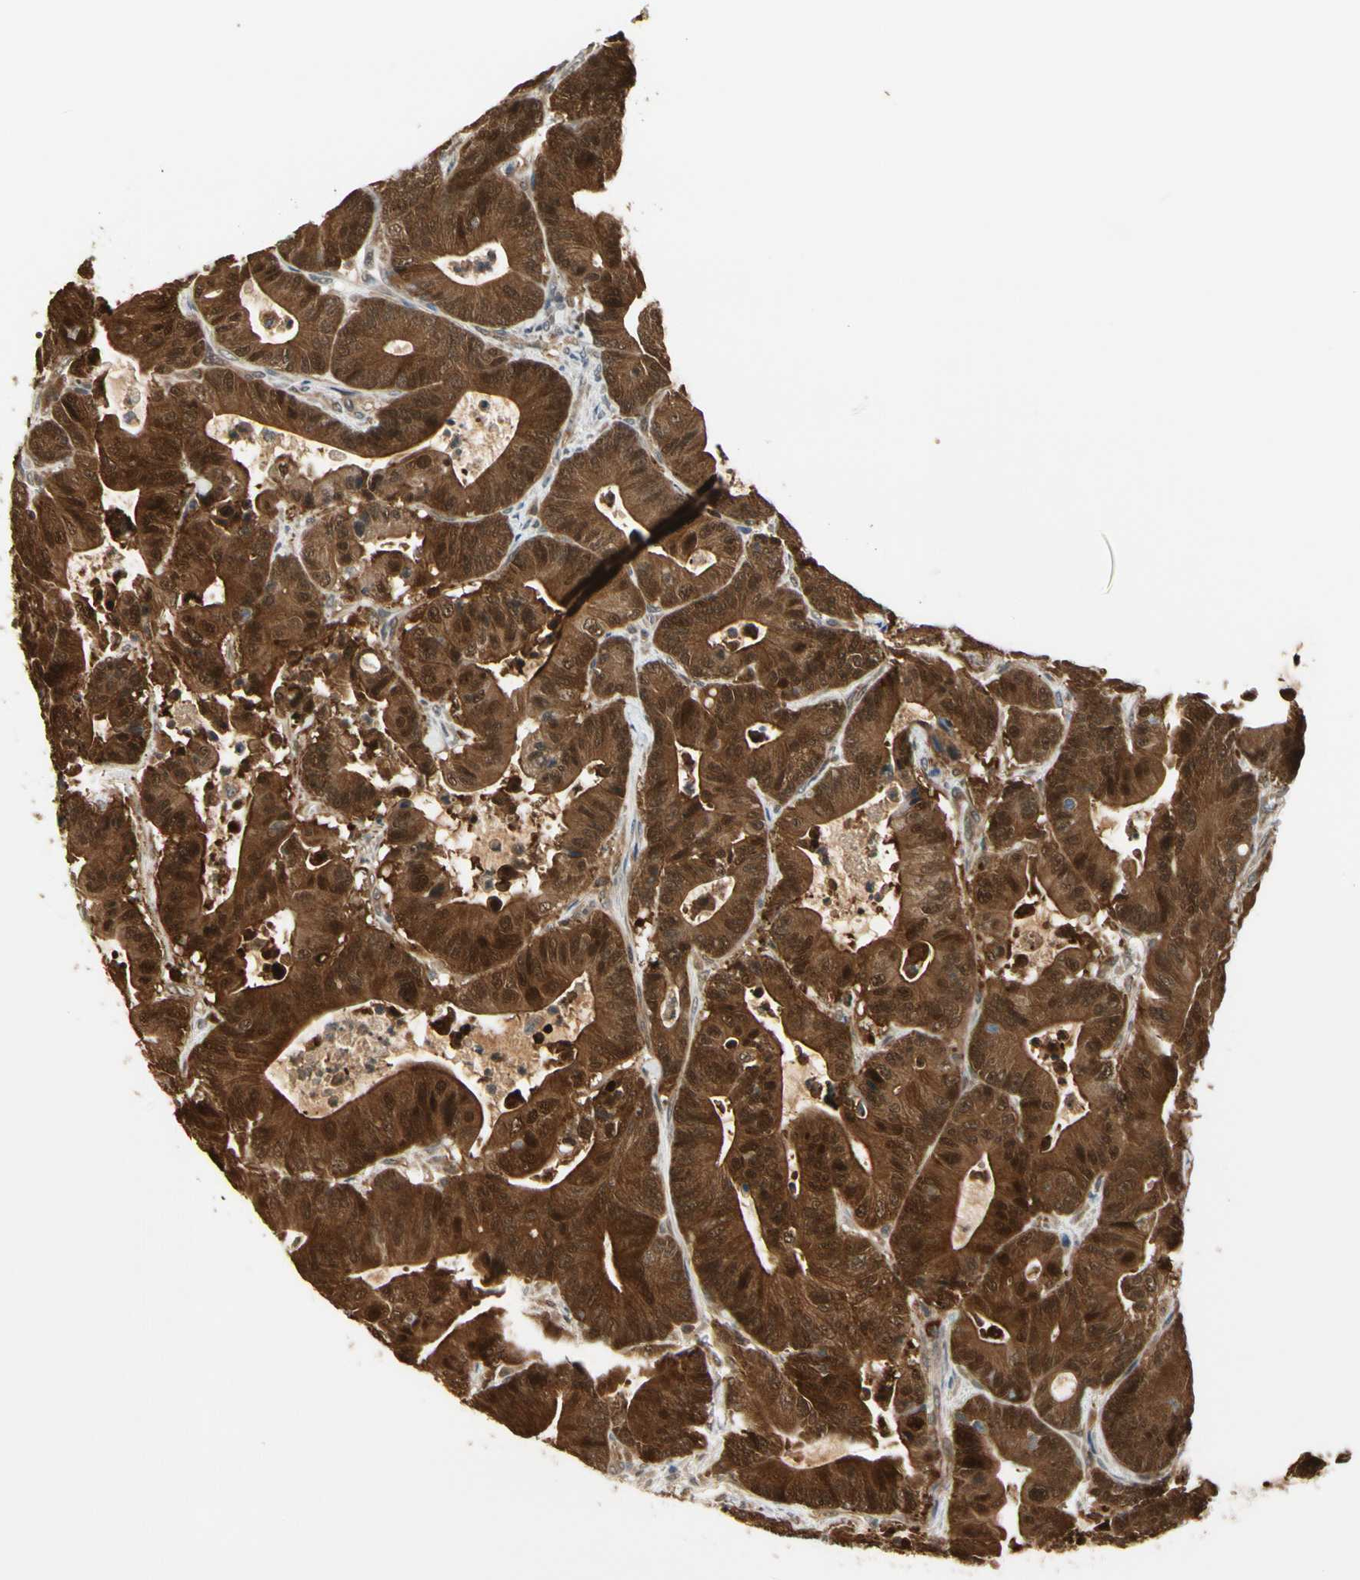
{"staining": {"intensity": "strong", "quantity": ">75%", "location": "cytoplasmic/membranous,nuclear"}, "tissue": "colorectal cancer", "cell_type": "Tumor cells", "image_type": "cancer", "snomed": [{"axis": "morphology", "description": "Adenocarcinoma, NOS"}, {"axis": "topography", "description": "Colon"}], "caption": "The photomicrograph exhibits staining of adenocarcinoma (colorectal), revealing strong cytoplasmic/membranous and nuclear protein expression (brown color) within tumor cells. The staining was performed using DAB, with brown indicating positive protein expression. Nuclei are stained blue with hematoxylin.", "gene": "SERPINB6", "patient": {"sex": "female", "age": 84}}